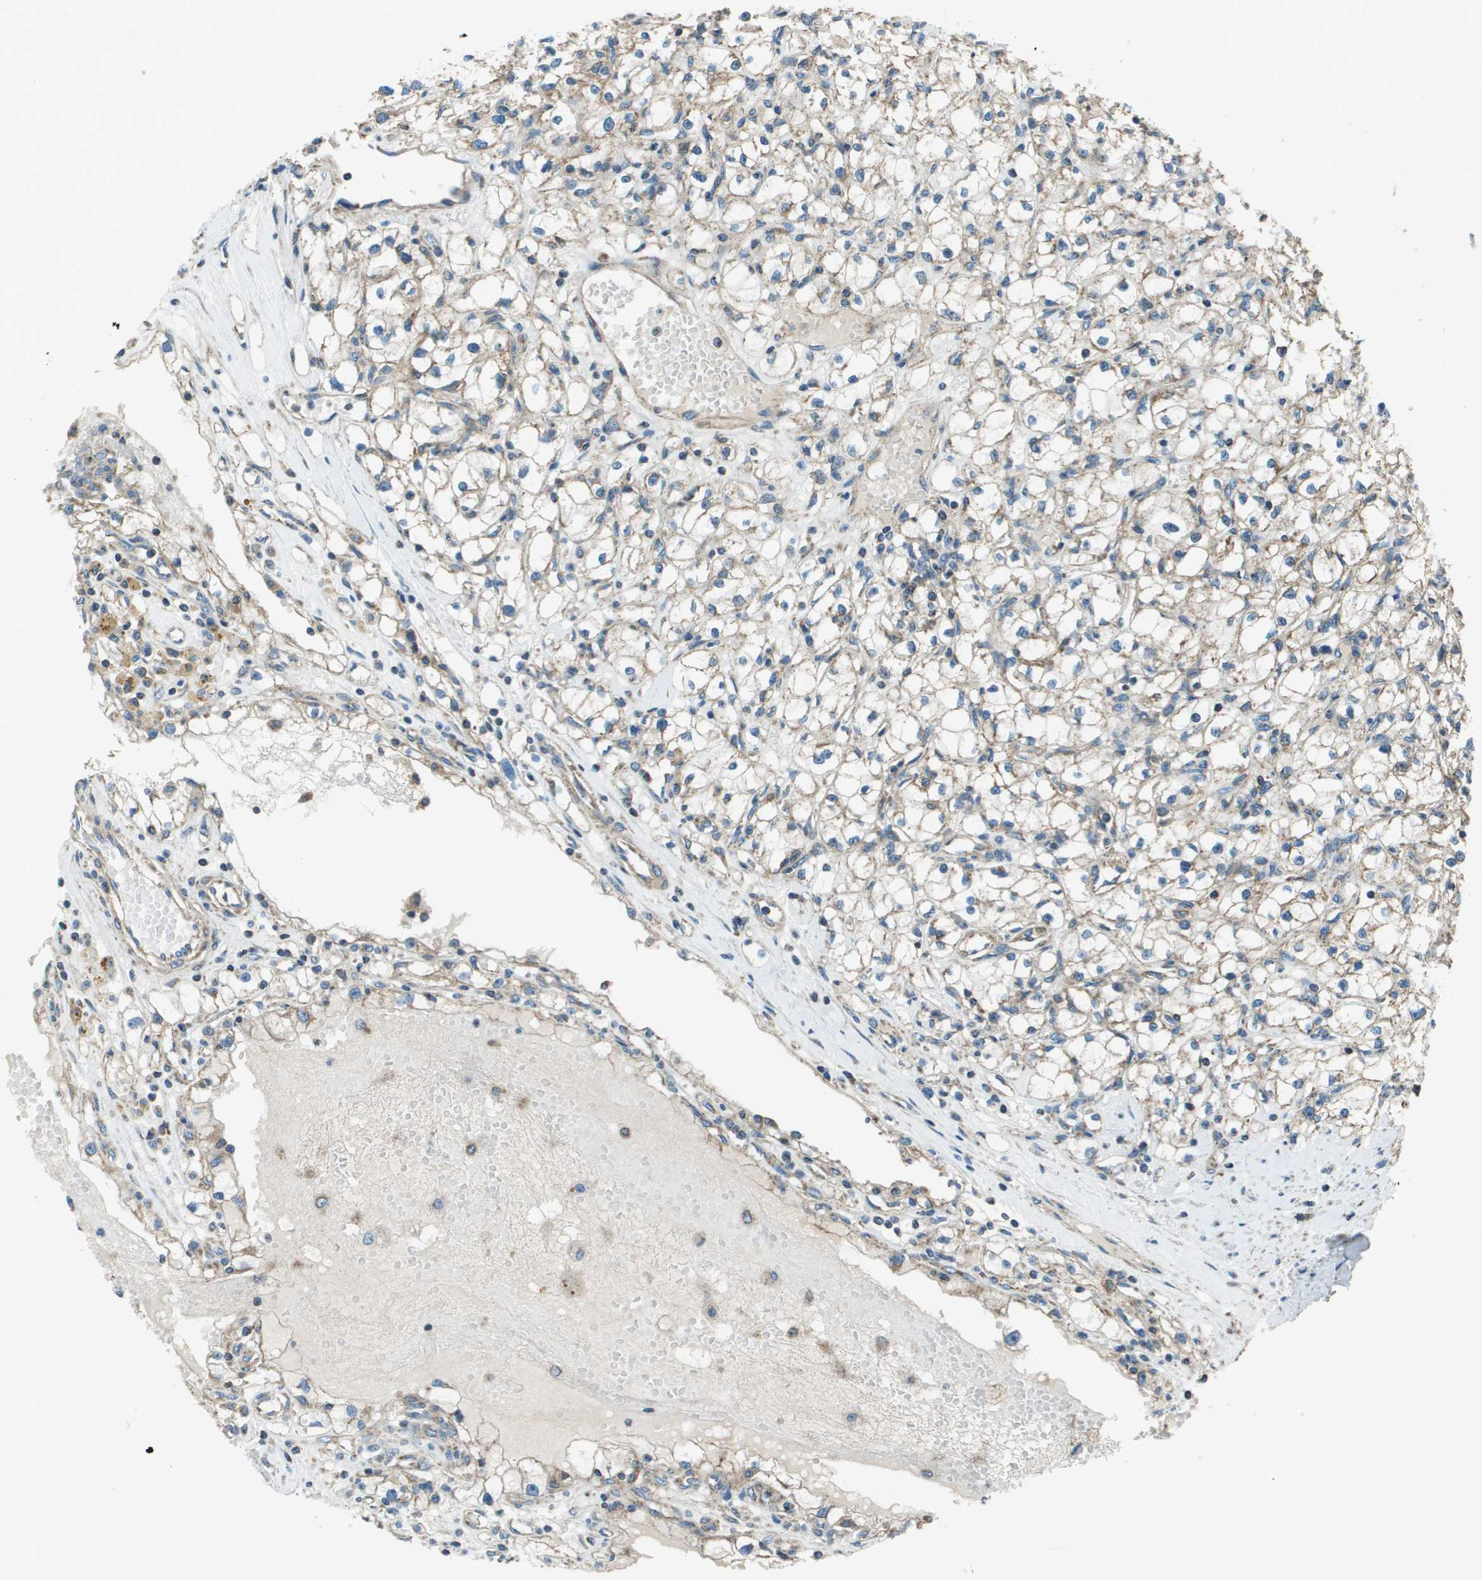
{"staining": {"intensity": "weak", "quantity": "<25%", "location": "cytoplasmic/membranous"}, "tissue": "renal cancer", "cell_type": "Tumor cells", "image_type": "cancer", "snomed": [{"axis": "morphology", "description": "Adenocarcinoma, NOS"}, {"axis": "topography", "description": "Kidney"}], "caption": "The immunohistochemistry photomicrograph has no significant expression in tumor cells of renal cancer tissue.", "gene": "TMEM51", "patient": {"sex": "male", "age": 56}}